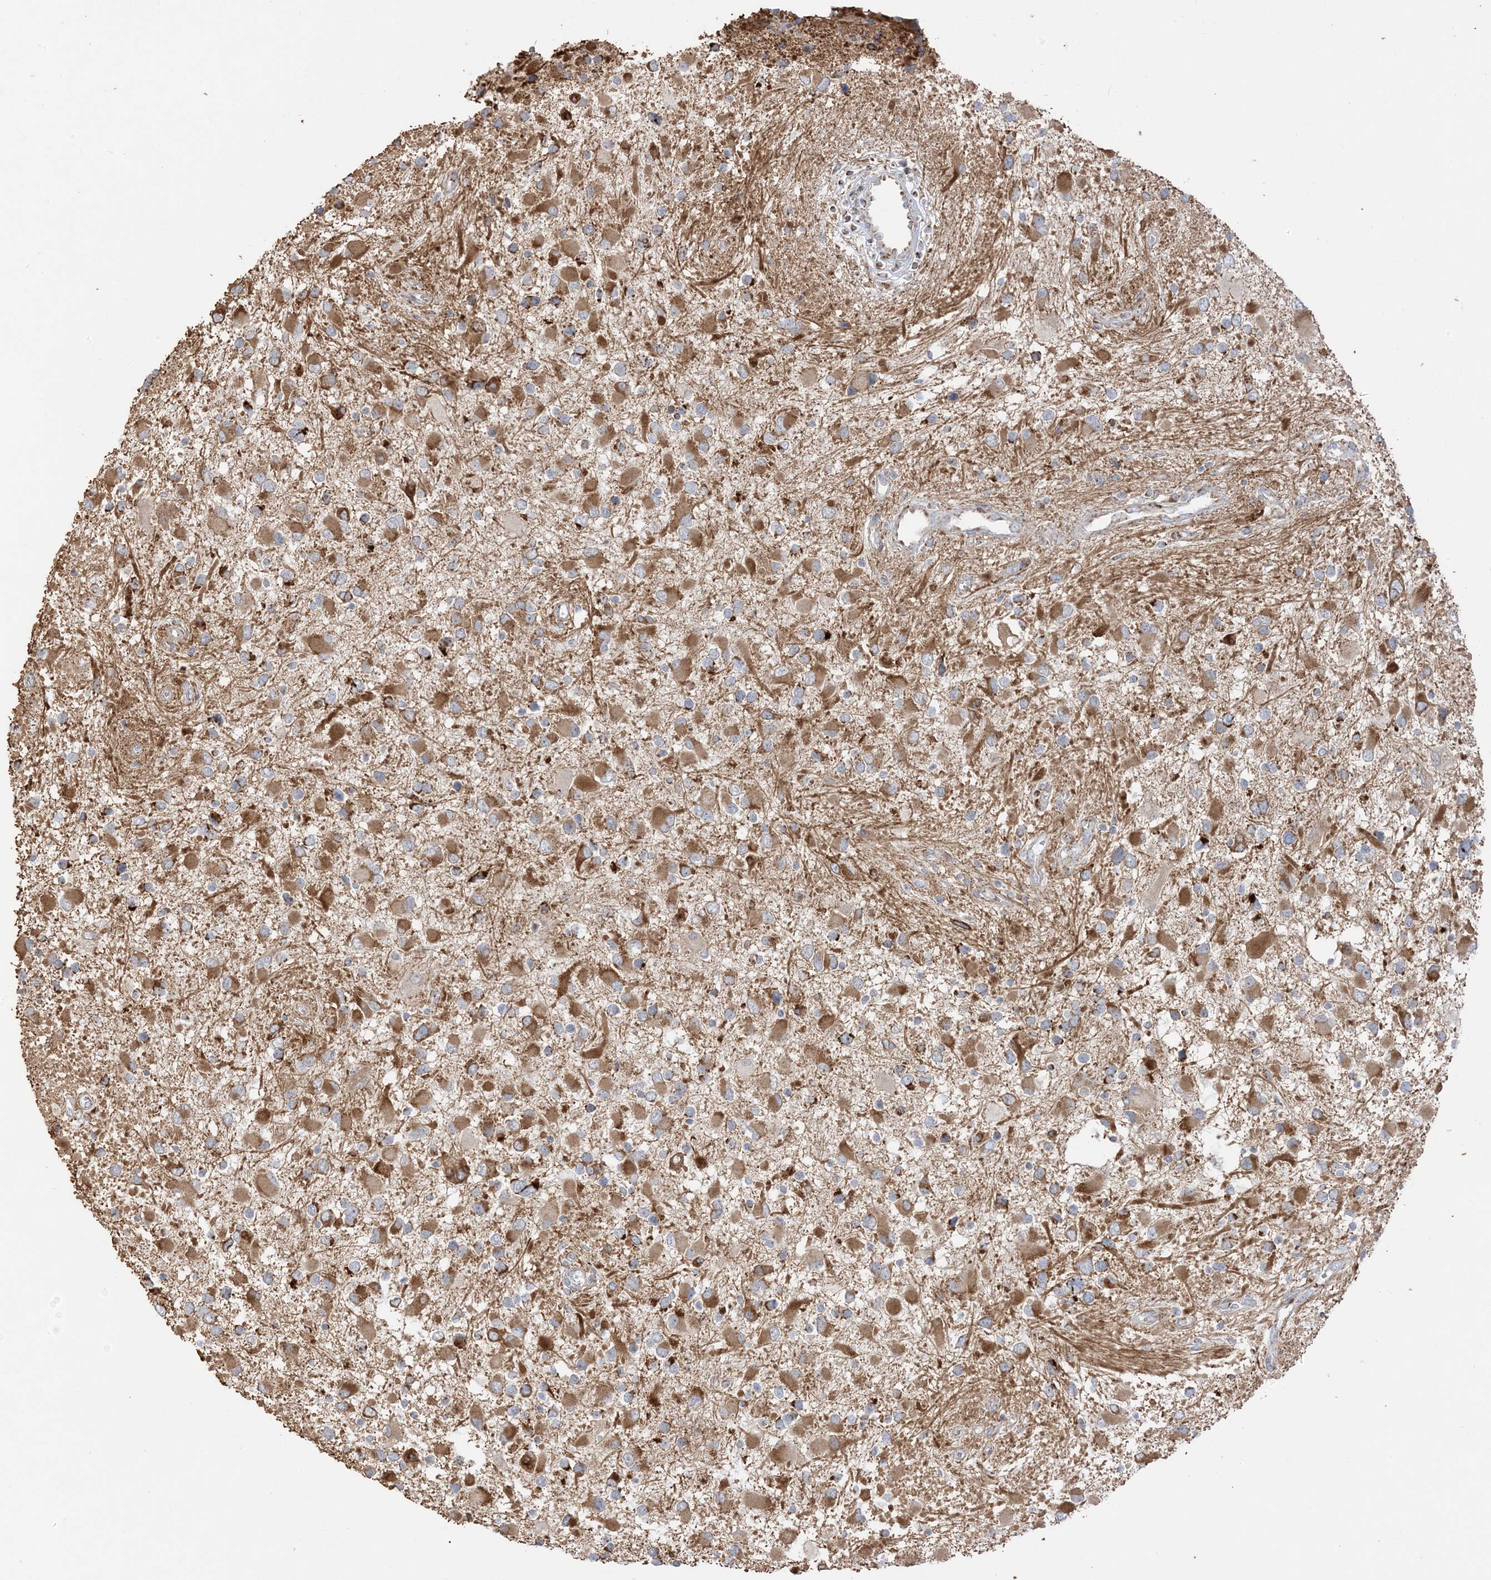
{"staining": {"intensity": "strong", "quantity": ">75%", "location": "cytoplasmic/membranous"}, "tissue": "glioma", "cell_type": "Tumor cells", "image_type": "cancer", "snomed": [{"axis": "morphology", "description": "Glioma, malignant, High grade"}, {"axis": "topography", "description": "Brain"}], "caption": "Approximately >75% of tumor cells in glioma show strong cytoplasmic/membranous protein staining as visualized by brown immunohistochemical staining.", "gene": "SLC25A12", "patient": {"sex": "male", "age": 53}}